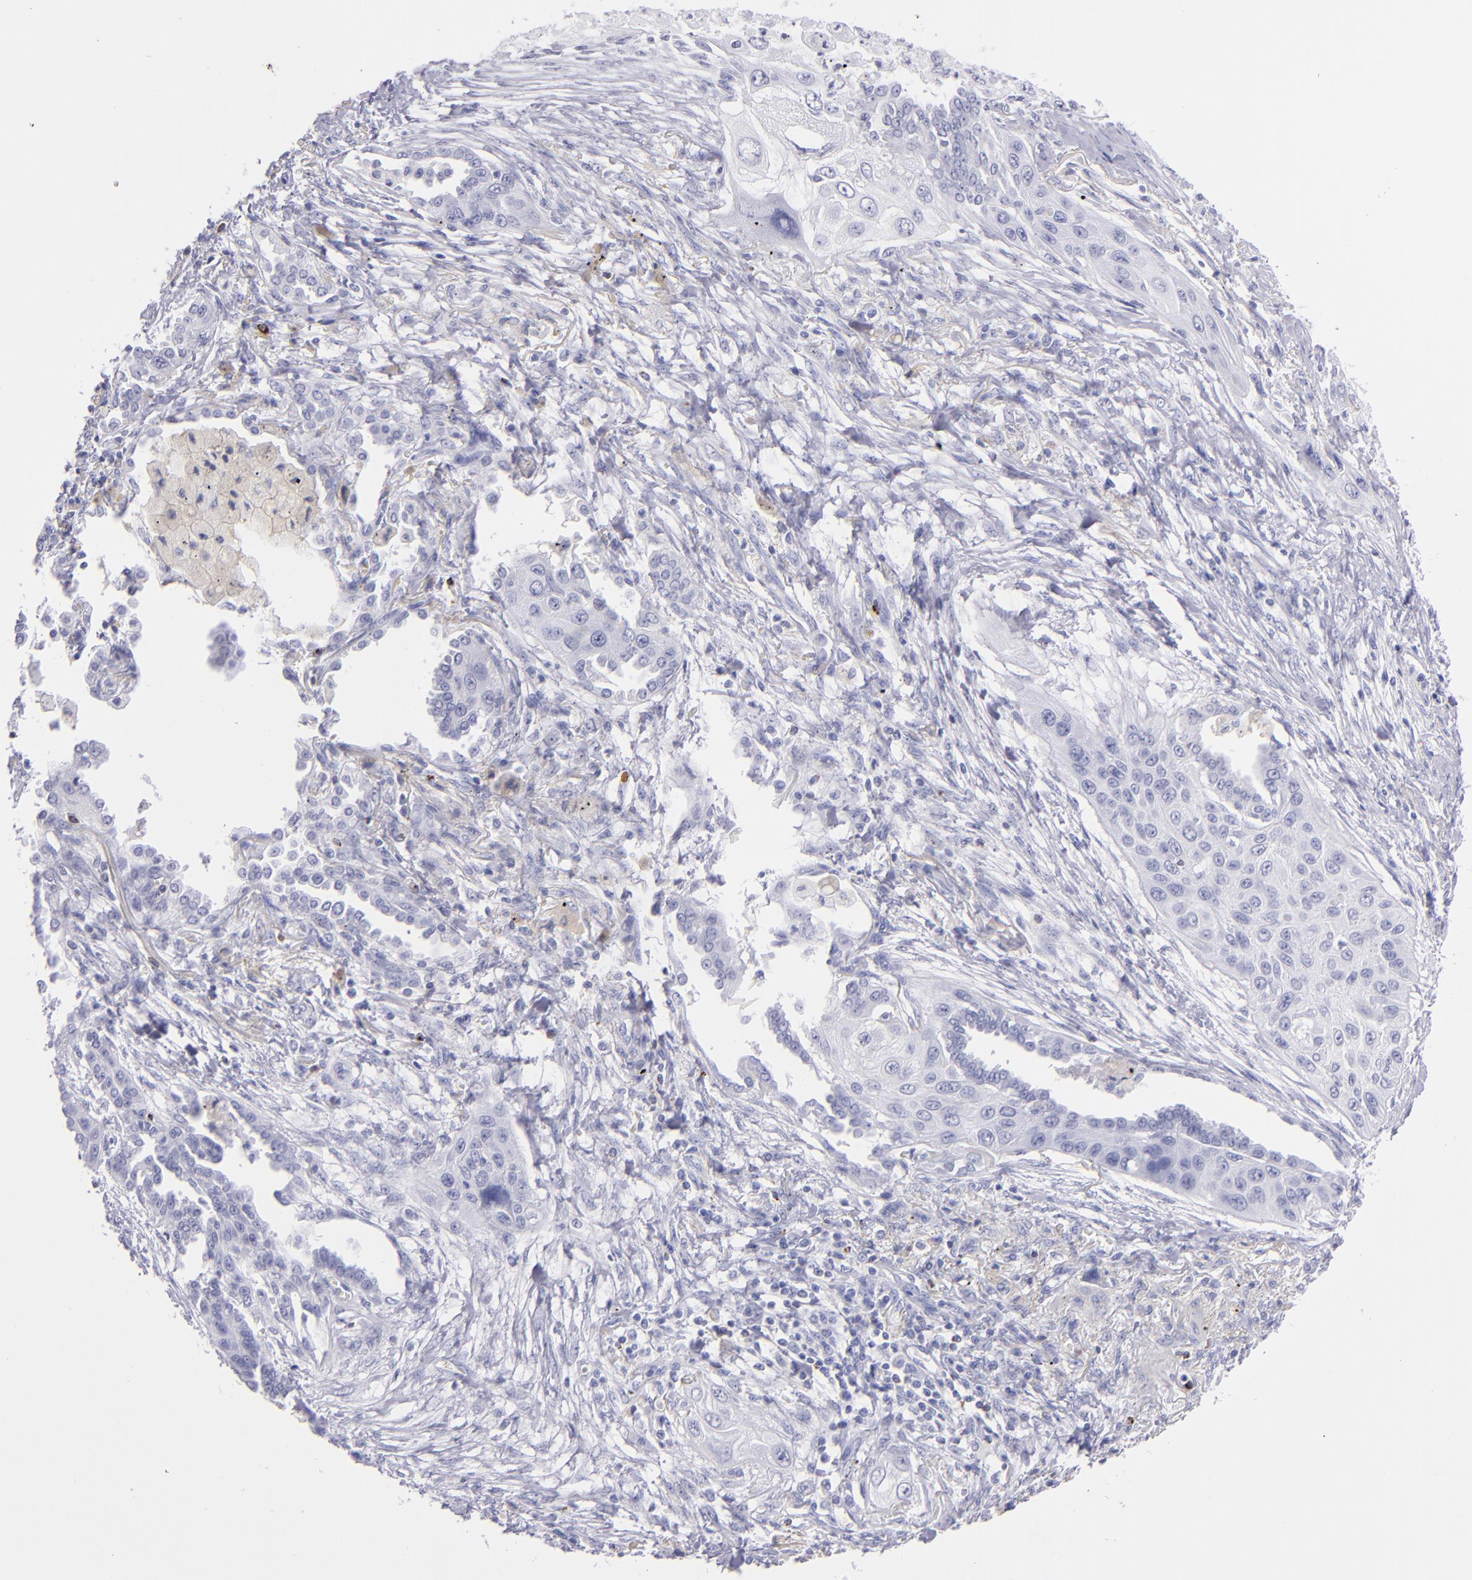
{"staining": {"intensity": "negative", "quantity": "none", "location": "none"}, "tissue": "lung cancer", "cell_type": "Tumor cells", "image_type": "cancer", "snomed": [{"axis": "morphology", "description": "Squamous cell carcinoma, NOS"}, {"axis": "topography", "description": "Lung"}], "caption": "Micrograph shows no protein staining in tumor cells of lung cancer (squamous cell carcinoma) tissue. (DAB immunohistochemistry (IHC) with hematoxylin counter stain).", "gene": "PRF1", "patient": {"sex": "male", "age": 71}}